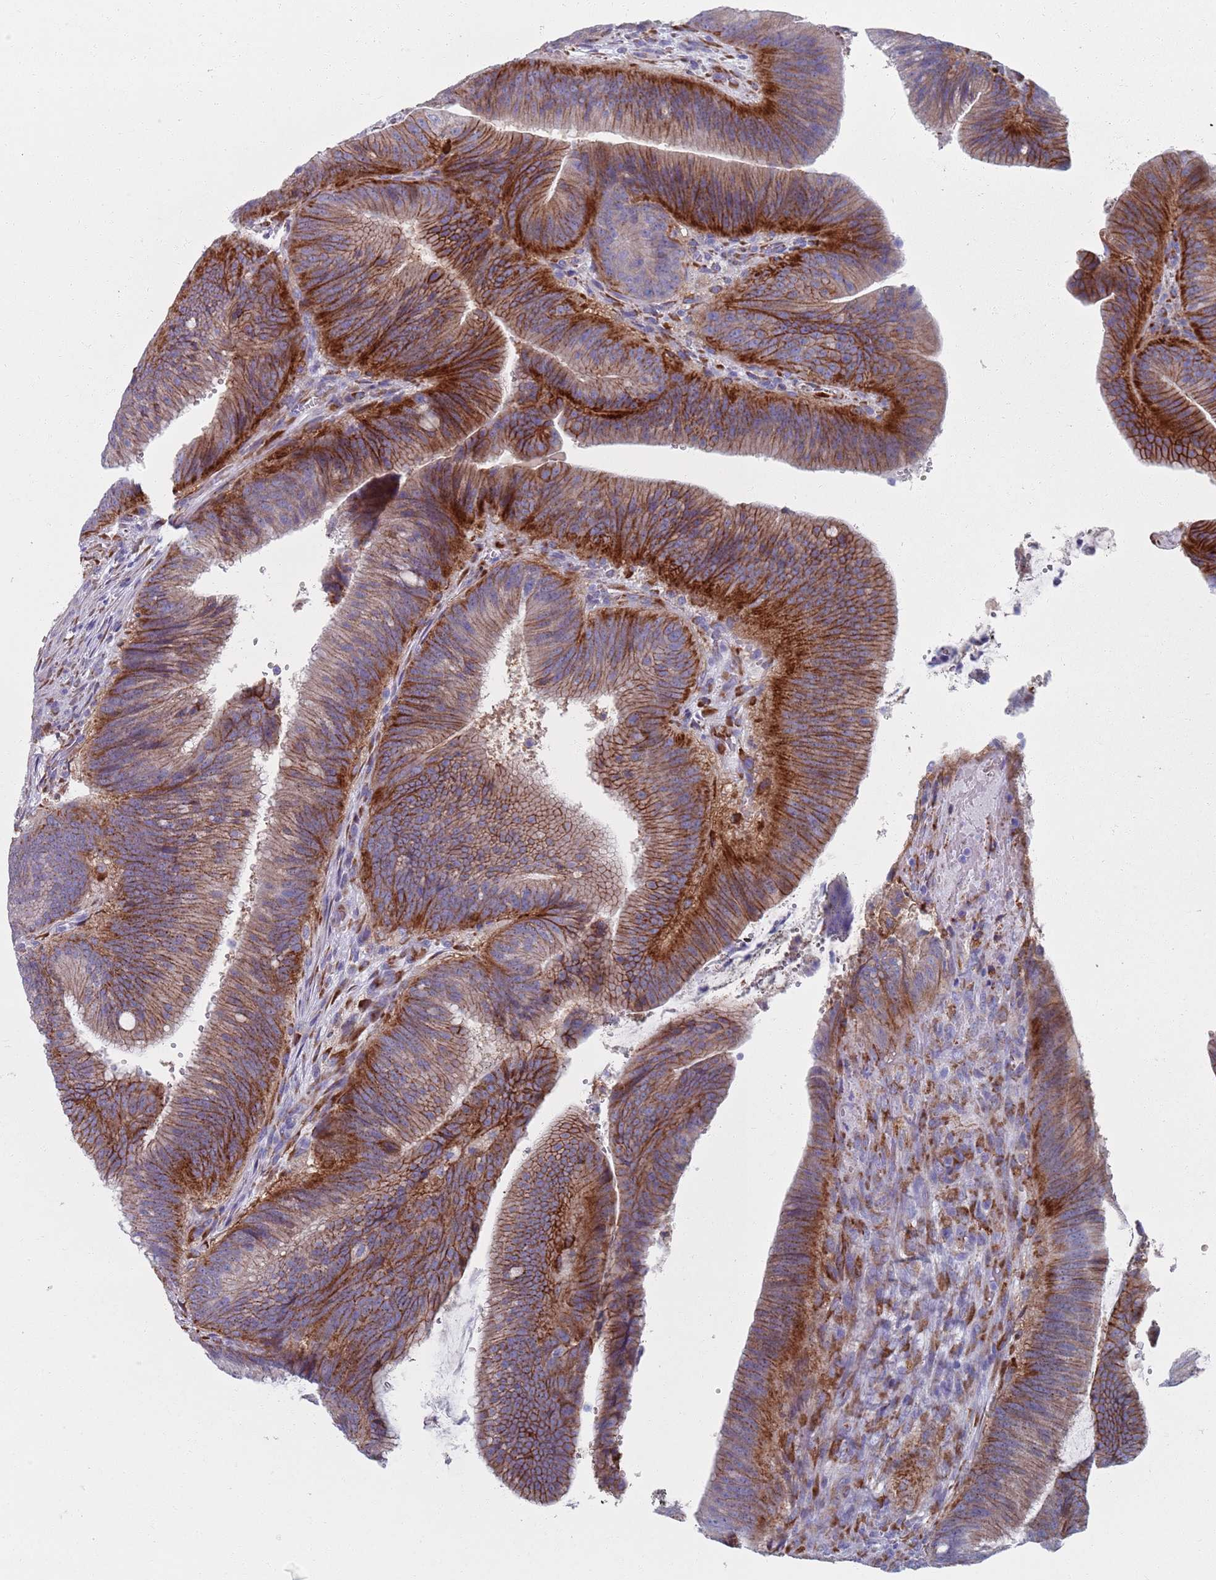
{"staining": {"intensity": "strong", "quantity": "25%-75%", "location": "cytoplasmic/membranous"}, "tissue": "colorectal cancer", "cell_type": "Tumor cells", "image_type": "cancer", "snomed": [{"axis": "morphology", "description": "Adenocarcinoma, NOS"}, {"axis": "topography", "description": "Colon"}], "caption": "The micrograph shows staining of colorectal cancer, revealing strong cytoplasmic/membranous protein positivity (brown color) within tumor cells. The staining was performed using DAB (3,3'-diaminobenzidine), with brown indicating positive protein expression. Nuclei are stained blue with hematoxylin.", "gene": "PLOD1", "patient": {"sex": "female", "age": 43}}